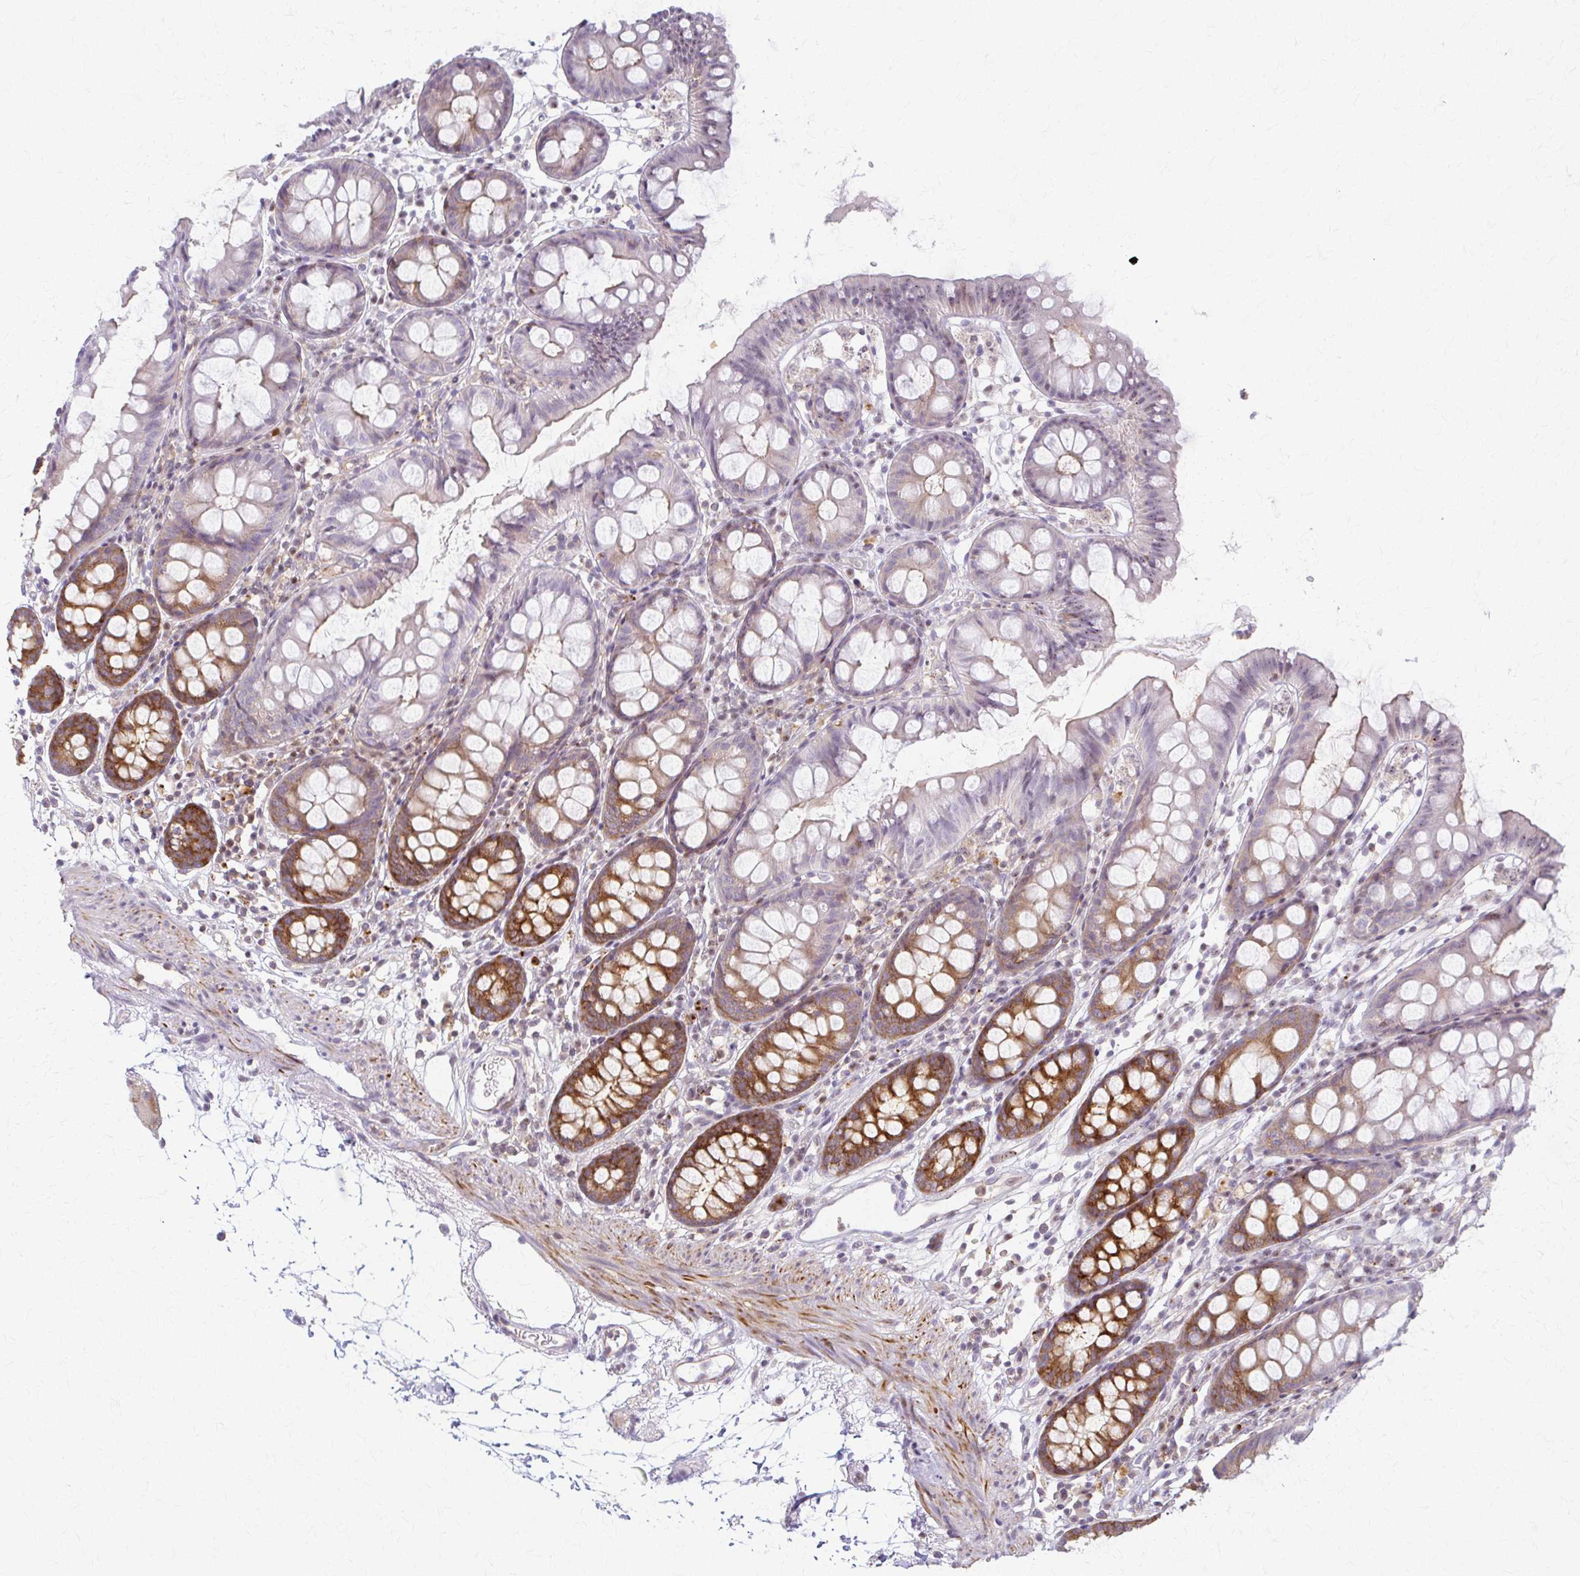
{"staining": {"intensity": "negative", "quantity": "none", "location": "none"}, "tissue": "colon", "cell_type": "Endothelial cells", "image_type": "normal", "snomed": [{"axis": "morphology", "description": "Normal tissue, NOS"}, {"axis": "topography", "description": "Colon"}], "caption": "Immunohistochemical staining of normal colon demonstrates no significant expression in endothelial cells. (Immunohistochemistry, brightfield microscopy, high magnification).", "gene": "ARHGAP35", "patient": {"sex": "female", "age": 84}}